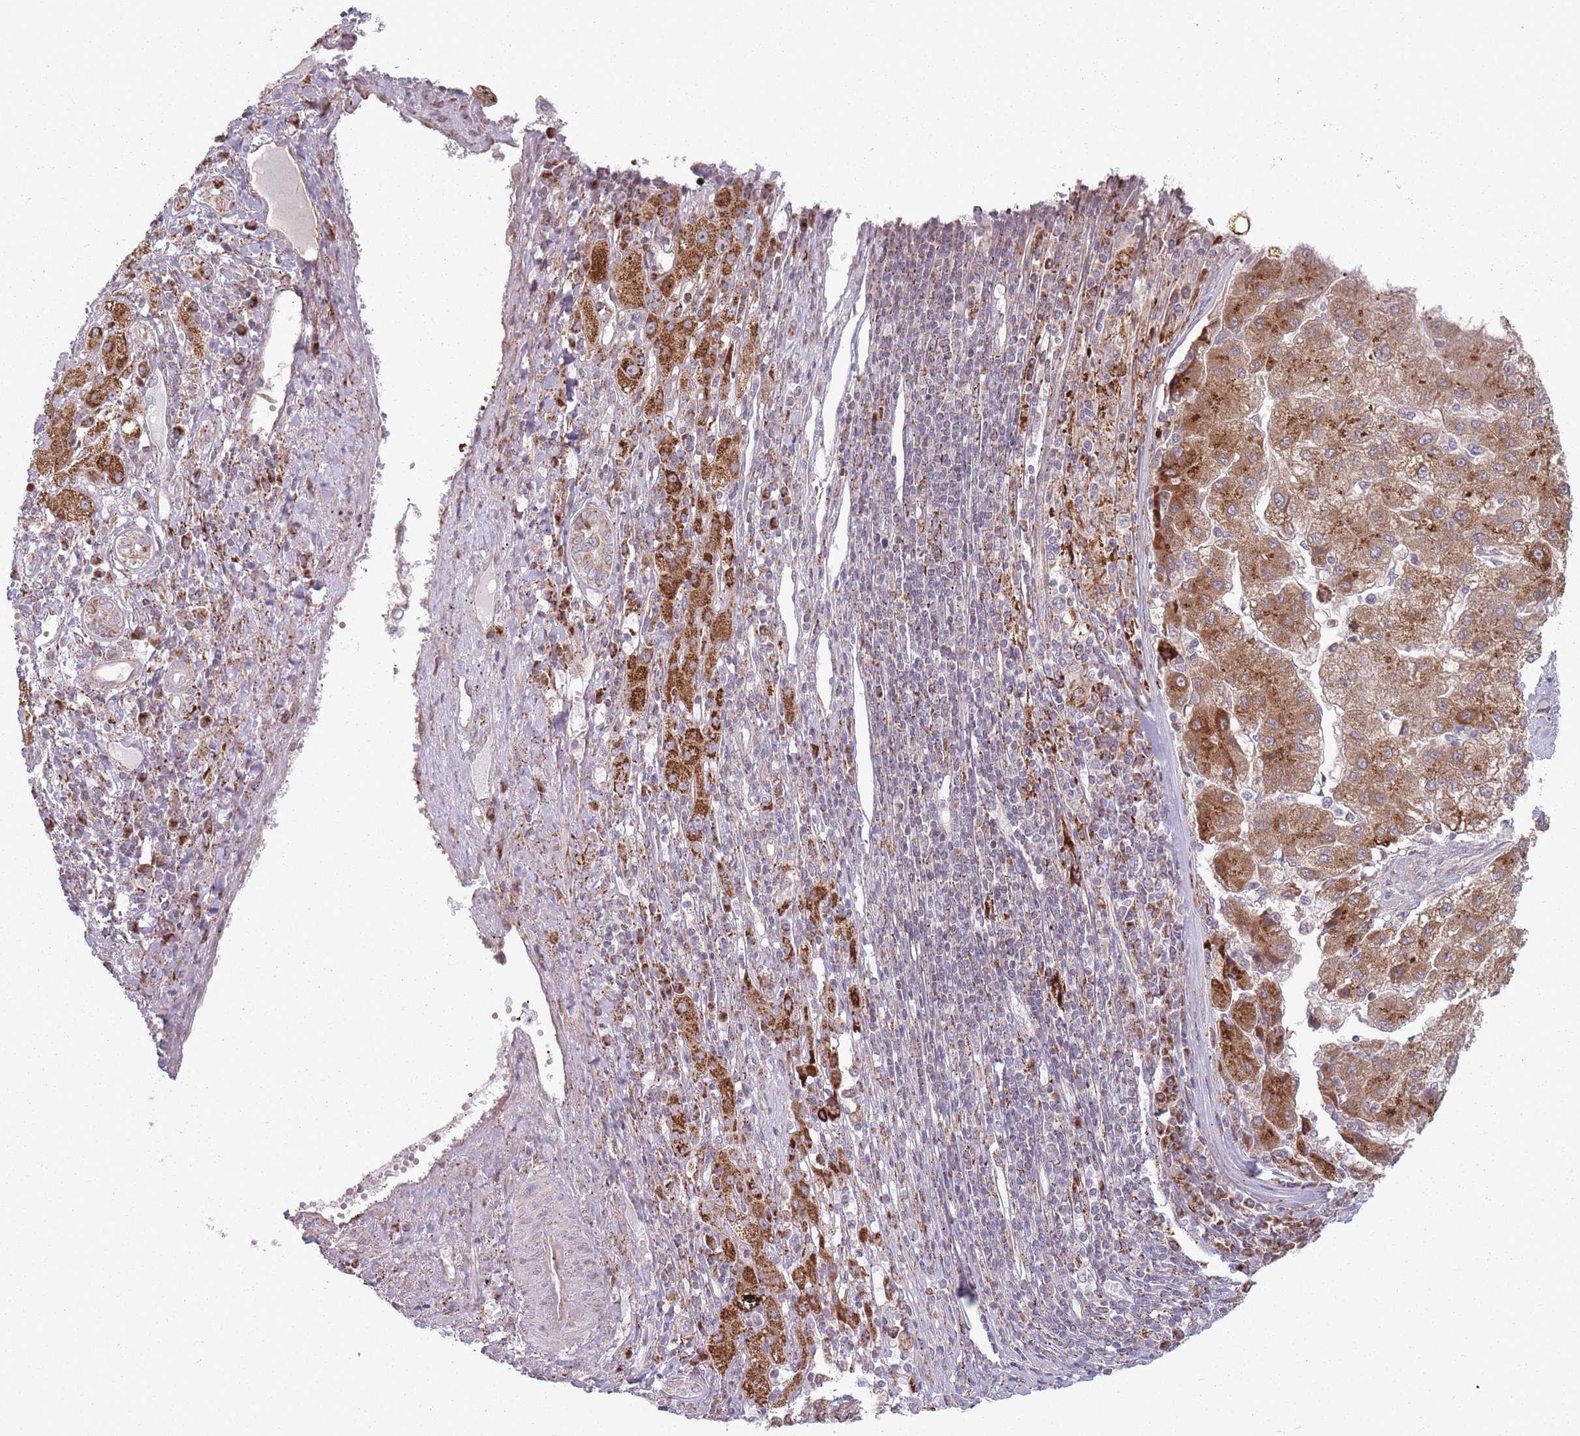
{"staining": {"intensity": "strong", "quantity": ">75%", "location": "cytoplasmic/membranous"}, "tissue": "liver cancer", "cell_type": "Tumor cells", "image_type": "cancer", "snomed": [{"axis": "morphology", "description": "Carcinoma, Hepatocellular, NOS"}, {"axis": "topography", "description": "Liver"}], "caption": "The immunohistochemical stain labels strong cytoplasmic/membranous expression in tumor cells of liver cancer tissue.", "gene": "OR10Q1", "patient": {"sex": "male", "age": 72}}